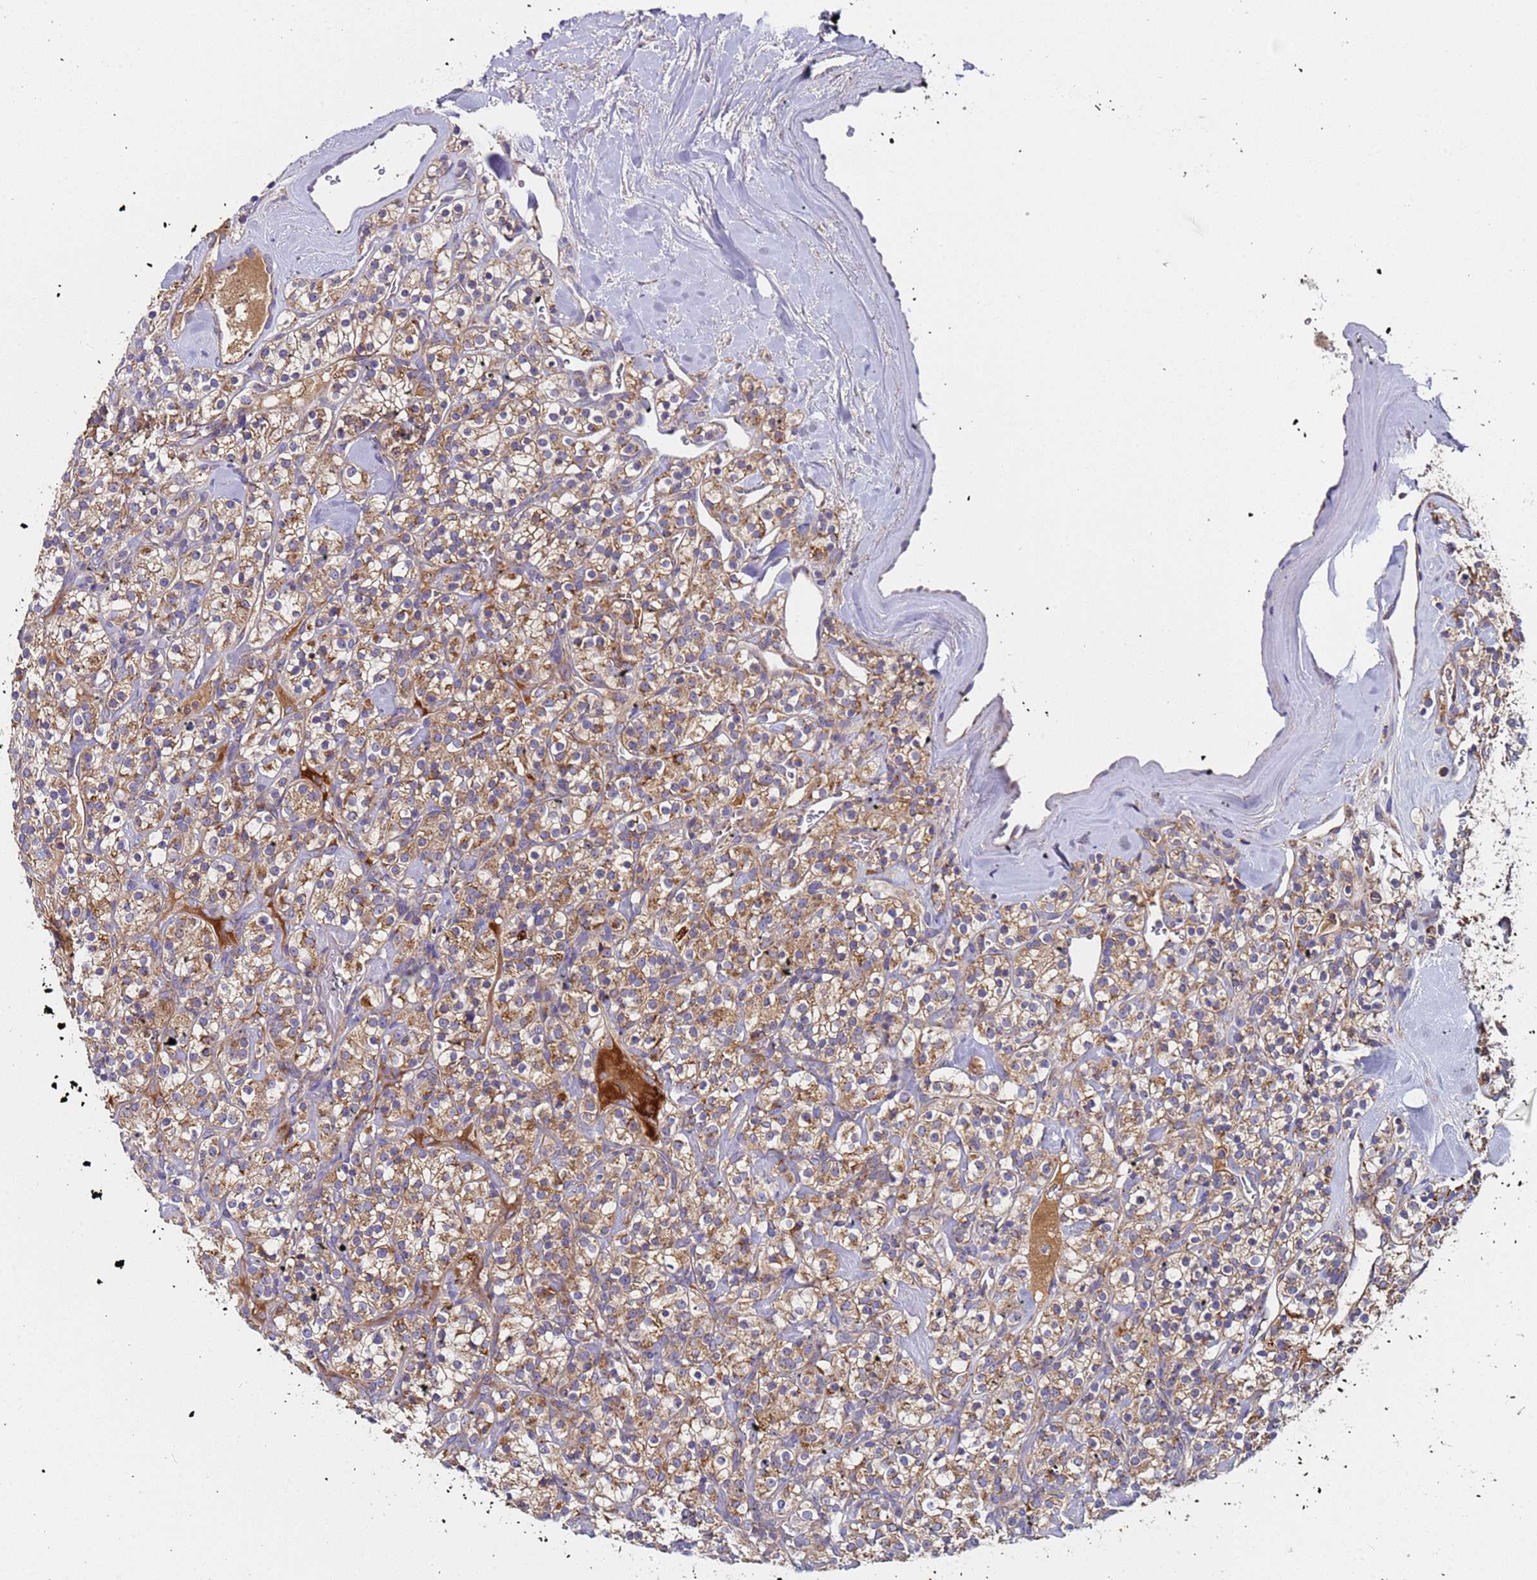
{"staining": {"intensity": "moderate", "quantity": ">75%", "location": "cytoplasmic/membranous"}, "tissue": "renal cancer", "cell_type": "Tumor cells", "image_type": "cancer", "snomed": [{"axis": "morphology", "description": "Adenocarcinoma, NOS"}, {"axis": "topography", "description": "Kidney"}], "caption": "Immunohistochemical staining of human renal cancer (adenocarcinoma) shows medium levels of moderate cytoplasmic/membranous protein expression in approximately >75% of tumor cells. (Brightfield microscopy of DAB IHC at high magnification).", "gene": "TMEM126A", "patient": {"sex": "male", "age": 77}}